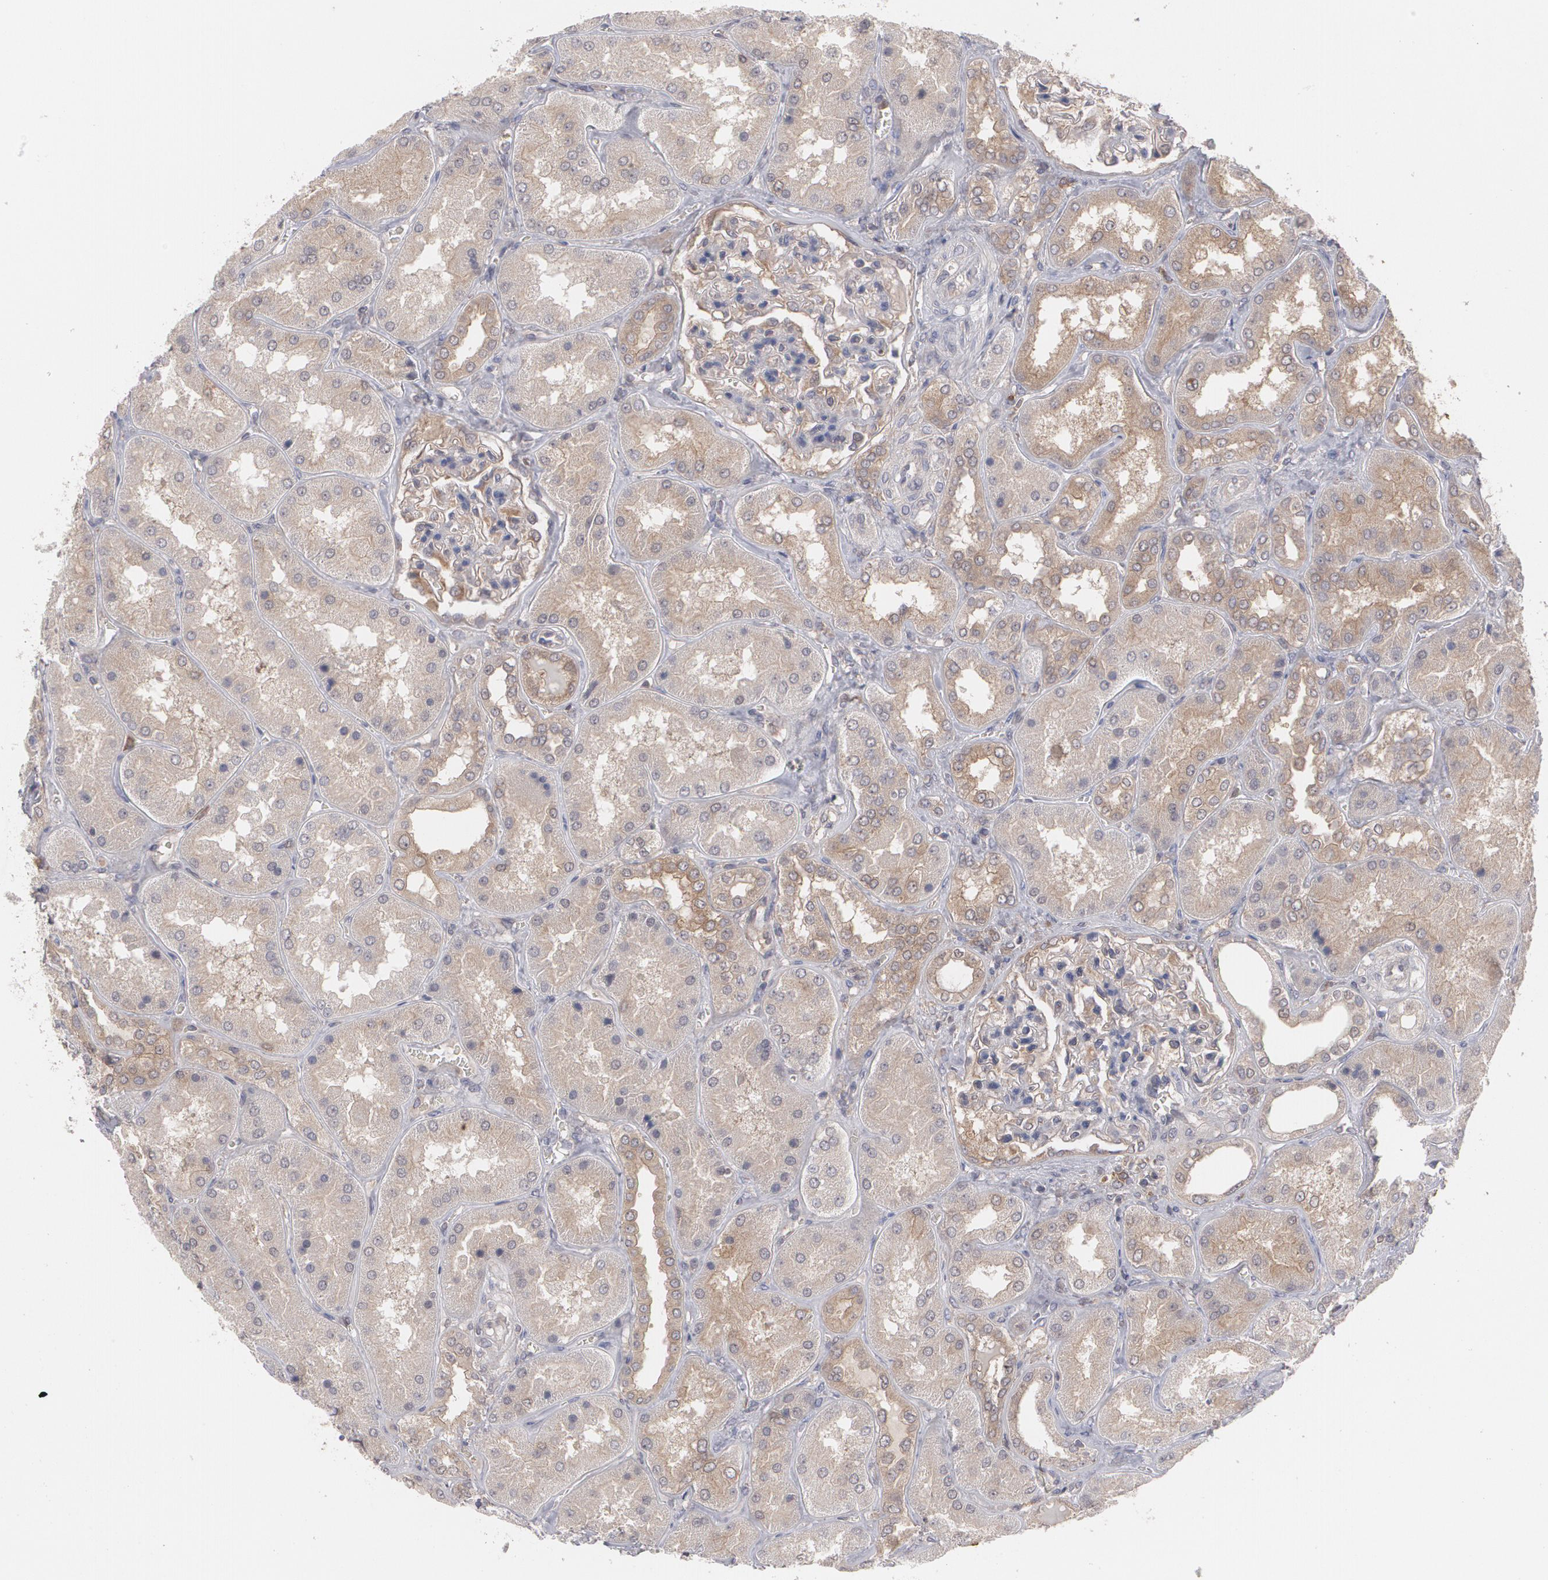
{"staining": {"intensity": "weak", "quantity": "<25%", "location": "cytoplasmic/membranous"}, "tissue": "kidney", "cell_type": "Cells in glomeruli", "image_type": "normal", "snomed": [{"axis": "morphology", "description": "Normal tissue, NOS"}, {"axis": "topography", "description": "Kidney"}], "caption": "Immunohistochemical staining of unremarkable kidney reveals no significant positivity in cells in glomeruli. (DAB (3,3'-diaminobenzidine) IHC visualized using brightfield microscopy, high magnification).", "gene": "HTT", "patient": {"sex": "female", "age": 56}}